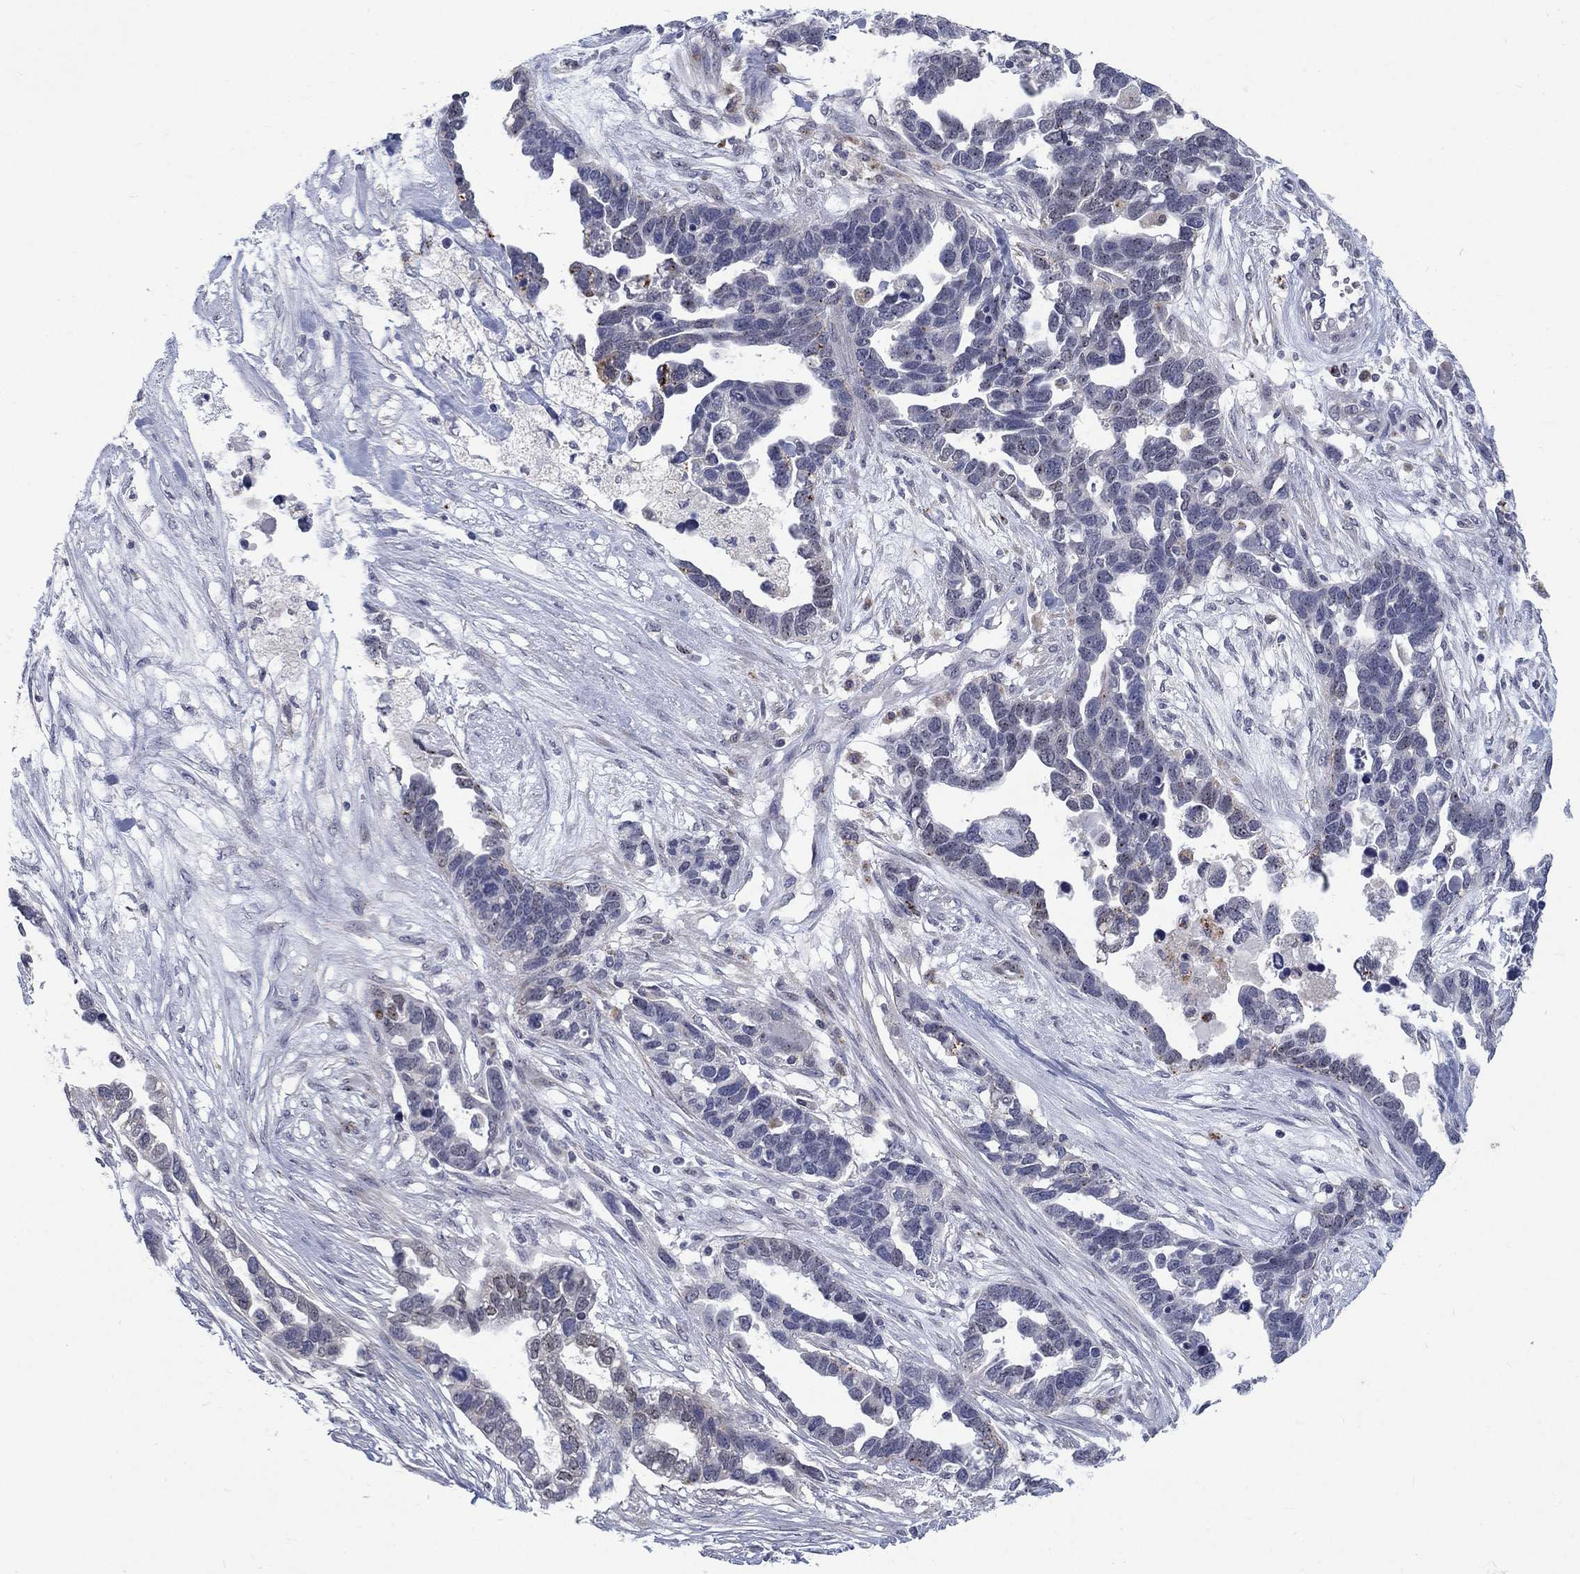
{"staining": {"intensity": "negative", "quantity": "none", "location": "none"}, "tissue": "ovarian cancer", "cell_type": "Tumor cells", "image_type": "cancer", "snomed": [{"axis": "morphology", "description": "Cystadenocarcinoma, serous, NOS"}, {"axis": "topography", "description": "Ovary"}], "caption": "DAB immunohistochemical staining of ovarian cancer (serous cystadenocarcinoma) reveals no significant staining in tumor cells.", "gene": "MTSS2", "patient": {"sex": "female", "age": 54}}